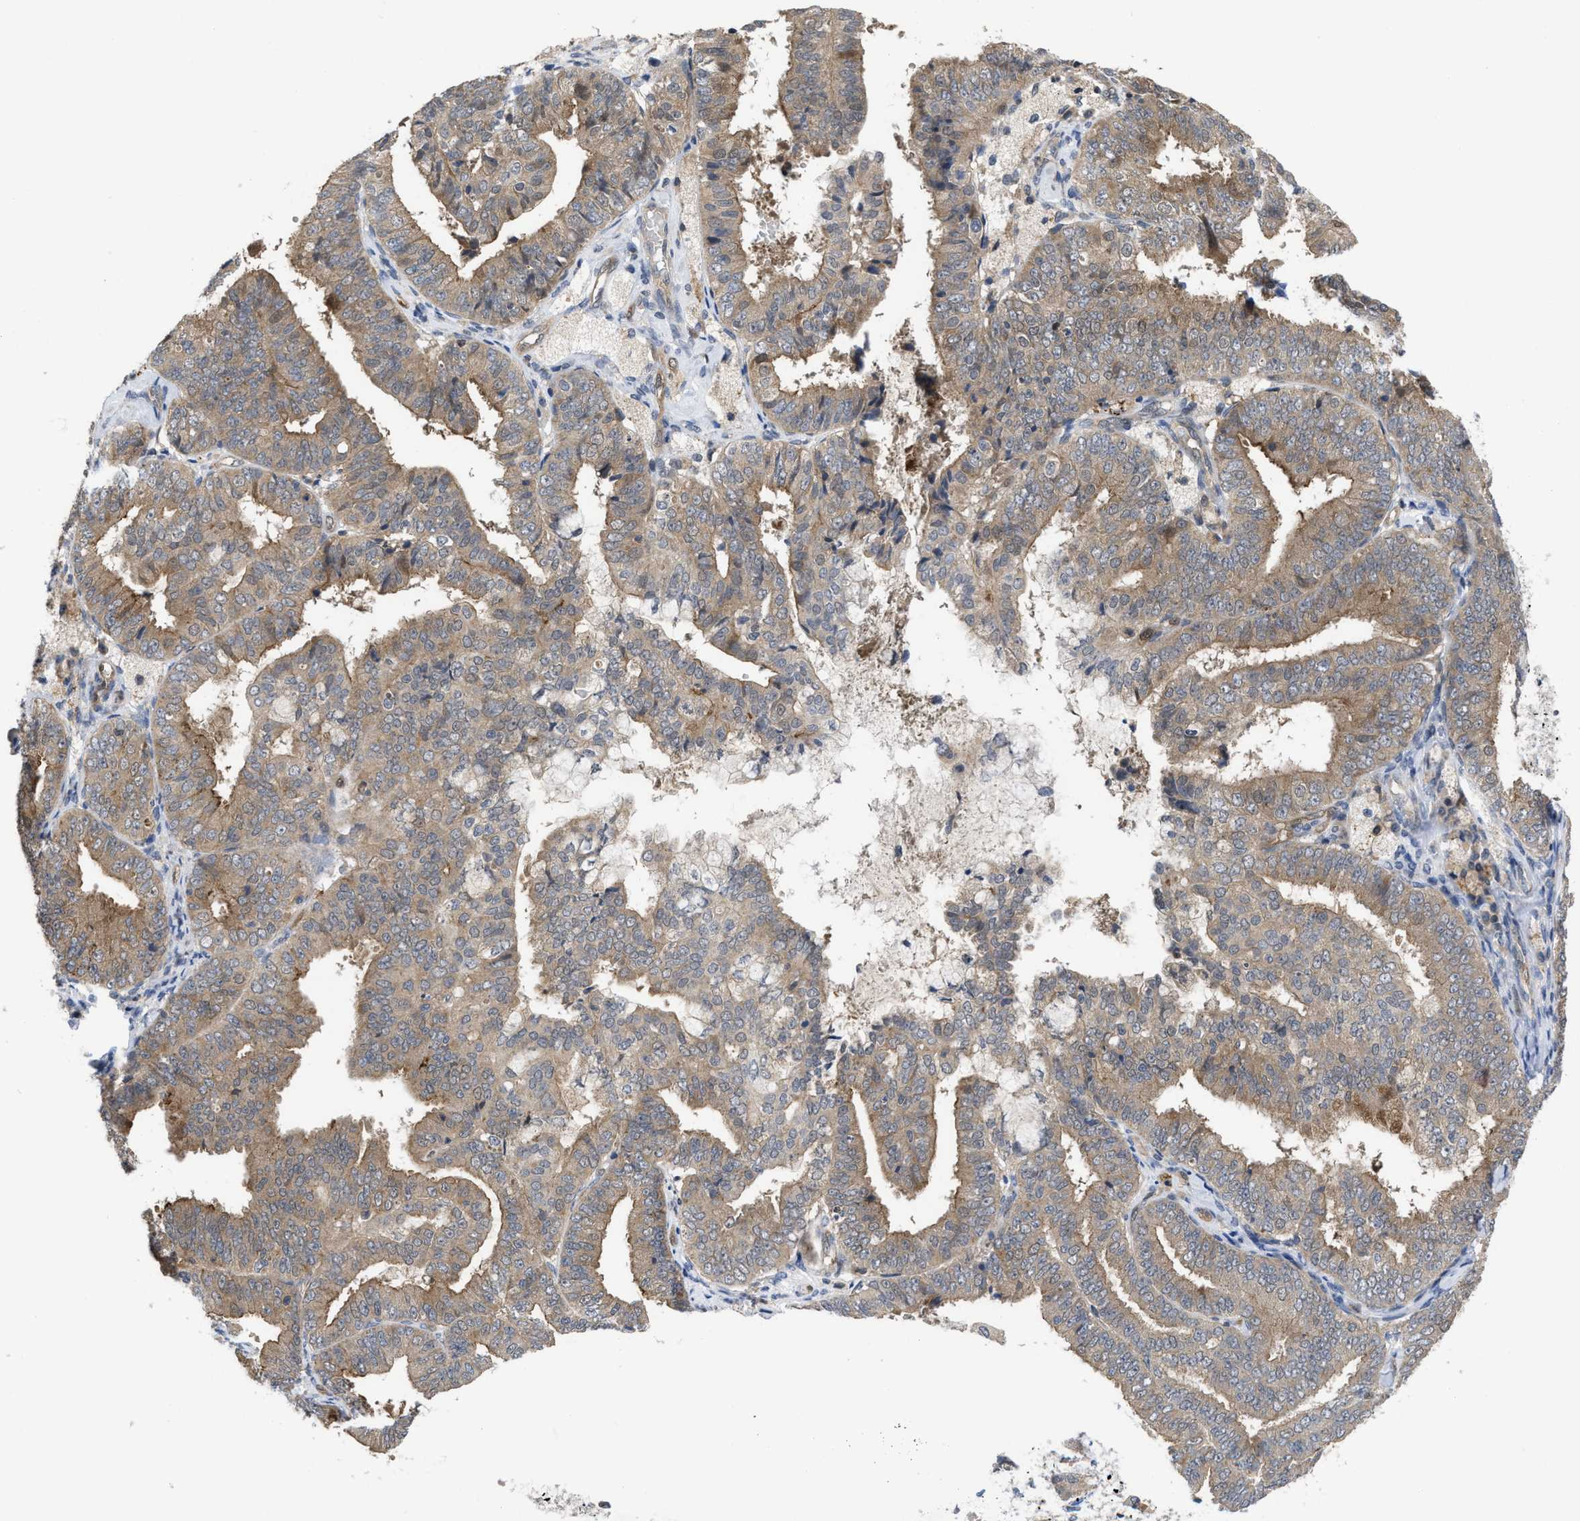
{"staining": {"intensity": "moderate", "quantity": "25%-75%", "location": "cytoplasmic/membranous"}, "tissue": "endometrial cancer", "cell_type": "Tumor cells", "image_type": "cancer", "snomed": [{"axis": "morphology", "description": "Adenocarcinoma, NOS"}, {"axis": "topography", "description": "Endometrium"}], "caption": "Endometrial cancer (adenocarcinoma) stained with immunohistochemistry (IHC) reveals moderate cytoplasmic/membranous expression in about 25%-75% of tumor cells.", "gene": "LDAF1", "patient": {"sex": "female", "age": 63}}